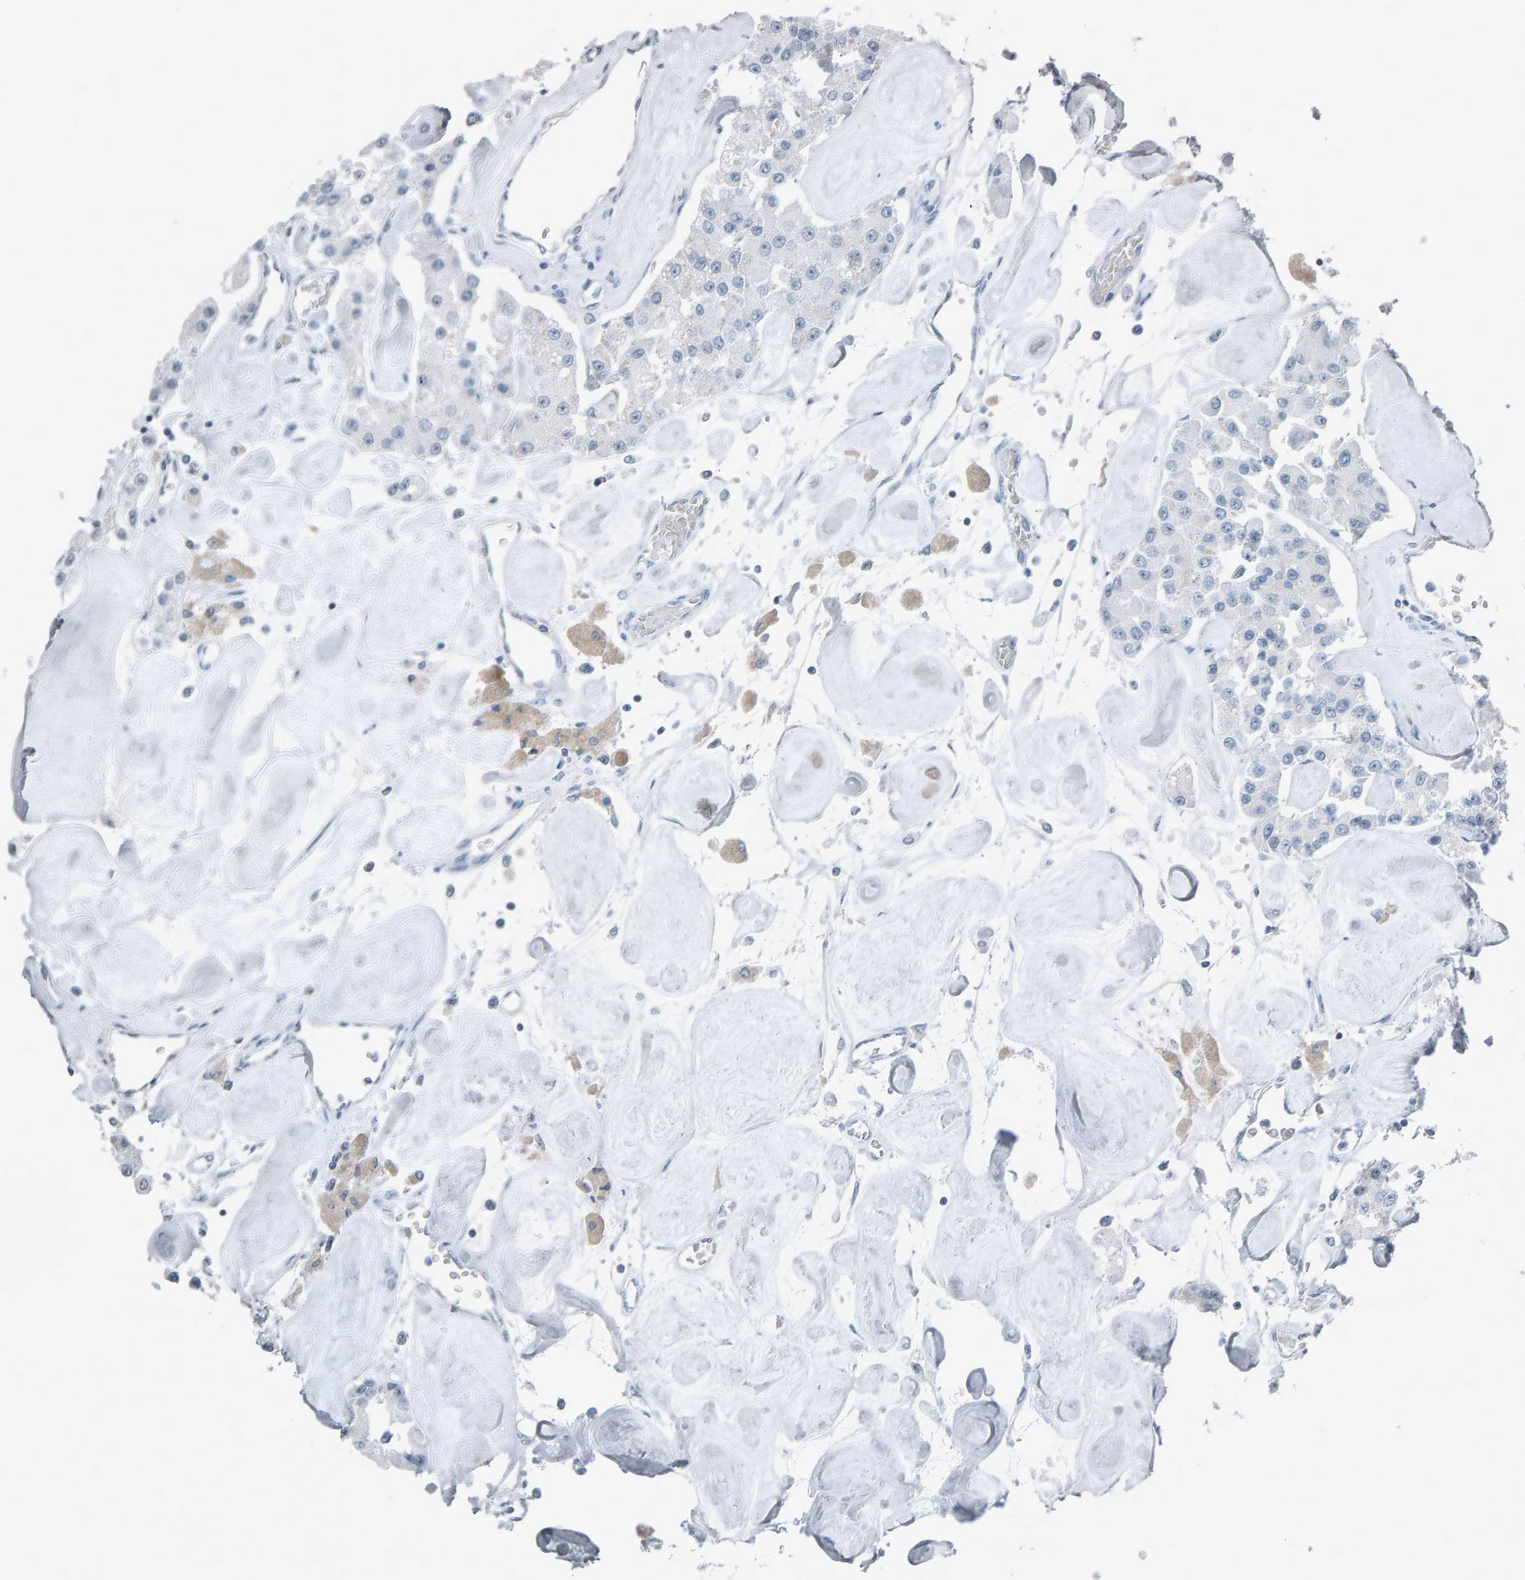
{"staining": {"intensity": "negative", "quantity": "none", "location": "none"}, "tissue": "carcinoid", "cell_type": "Tumor cells", "image_type": "cancer", "snomed": [{"axis": "morphology", "description": "Carcinoid, malignant, NOS"}, {"axis": "topography", "description": "Pancreas"}], "caption": "IHC photomicrograph of human carcinoid (malignant) stained for a protein (brown), which demonstrates no positivity in tumor cells.", "gene": "PYY", "patient": {"sex": "male", "age": 41}}